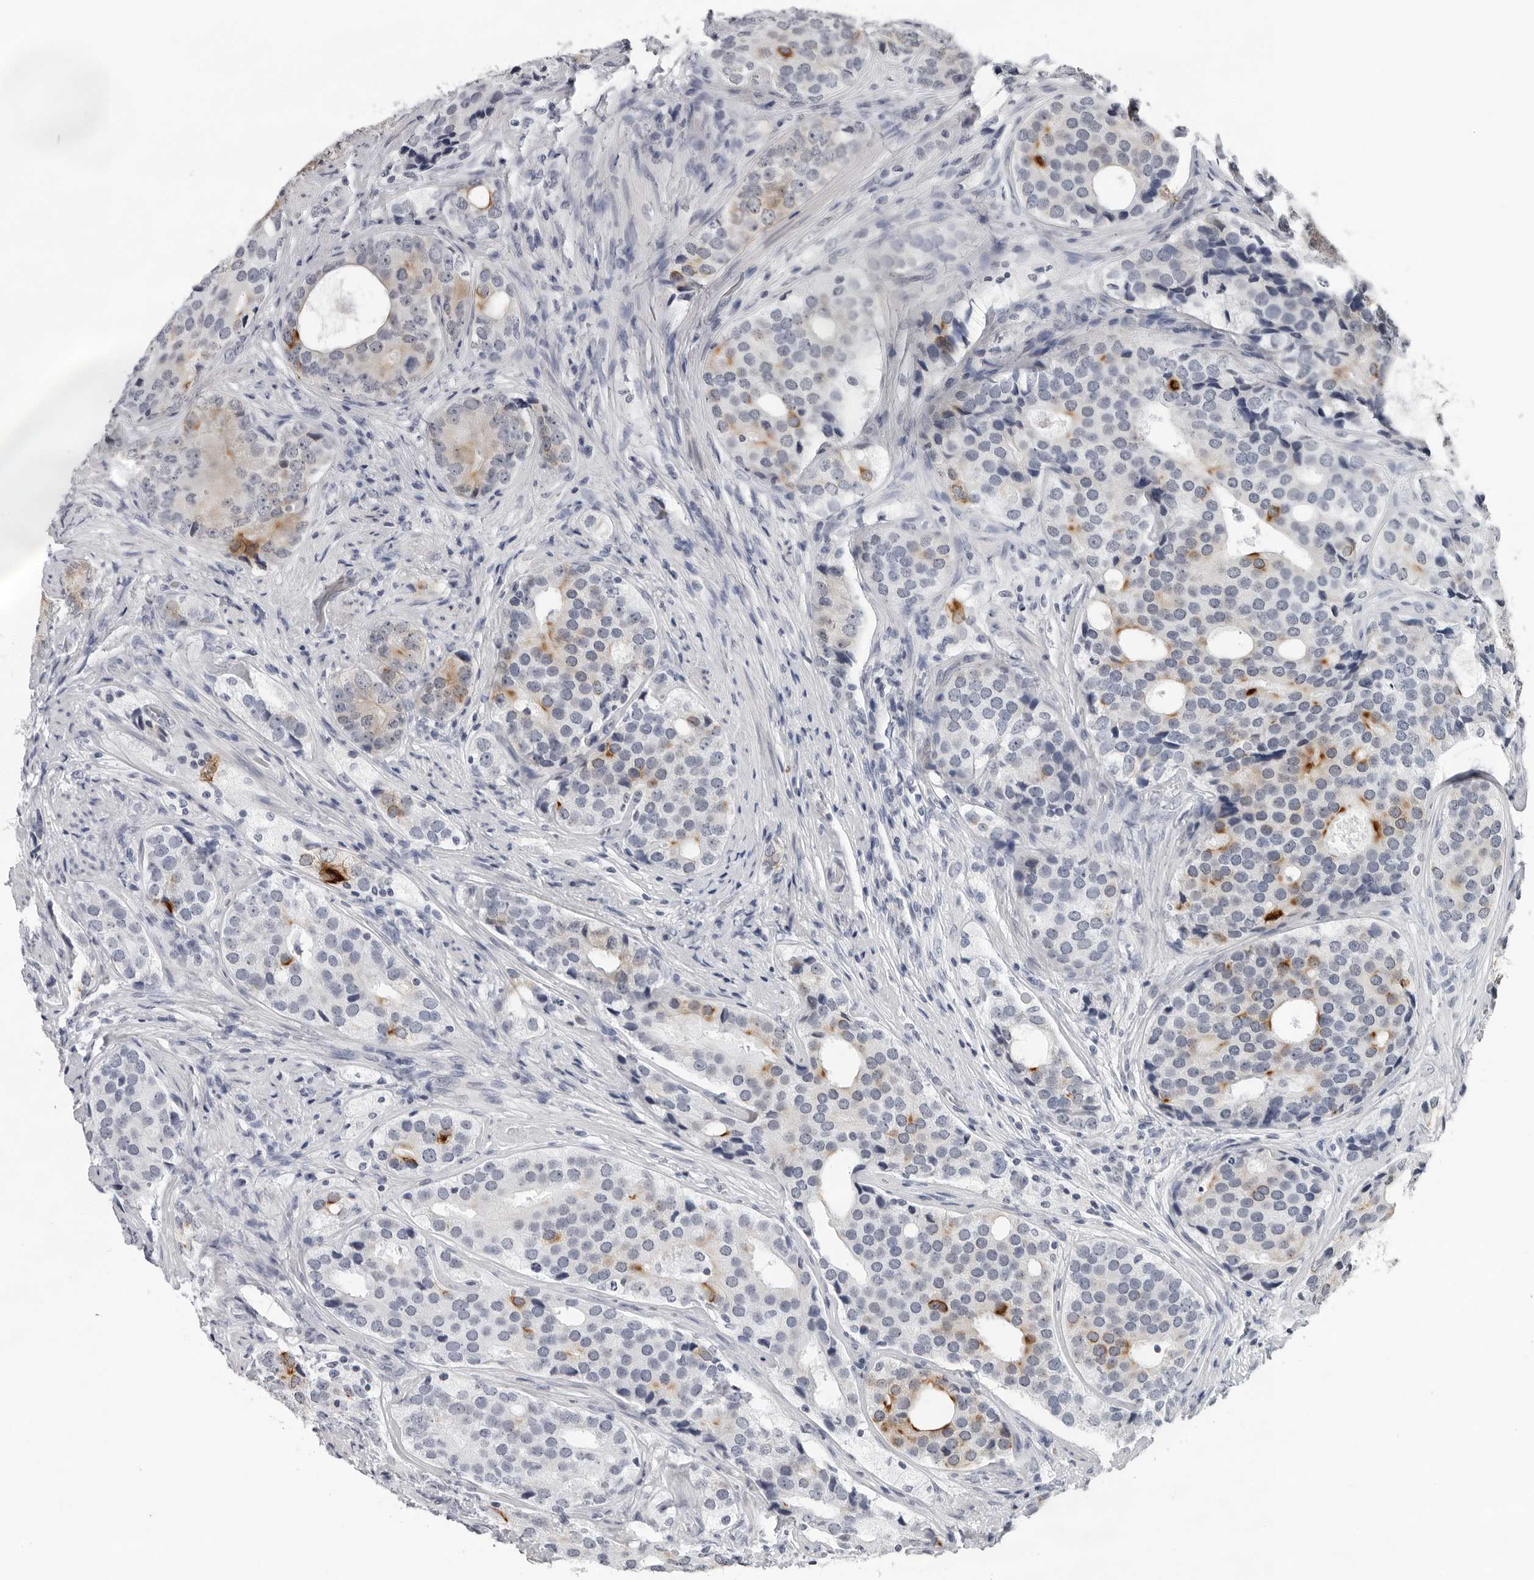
{"staining": {"intensity": "moderate", "quantity": "<25%", "location": "cytoplasmic/membranous"}, "tissue": "prostate cancer", "cell_type": "Tumor cells", "image_type": "cancer", "snomed": [{"axis": "morphology", "description": "Adenocarcinoma, High grade"}, {"axis": "topography", "description": "Prostate"}], "caption": "Protein expression analysis of human prostate high-grade adenocarcinoma reveals moderate cytoplasmic/membranous expression in about <25% of tumor cells.", "gene": "CCDC28B", "patient": {"sex": "male", "age": 56}}